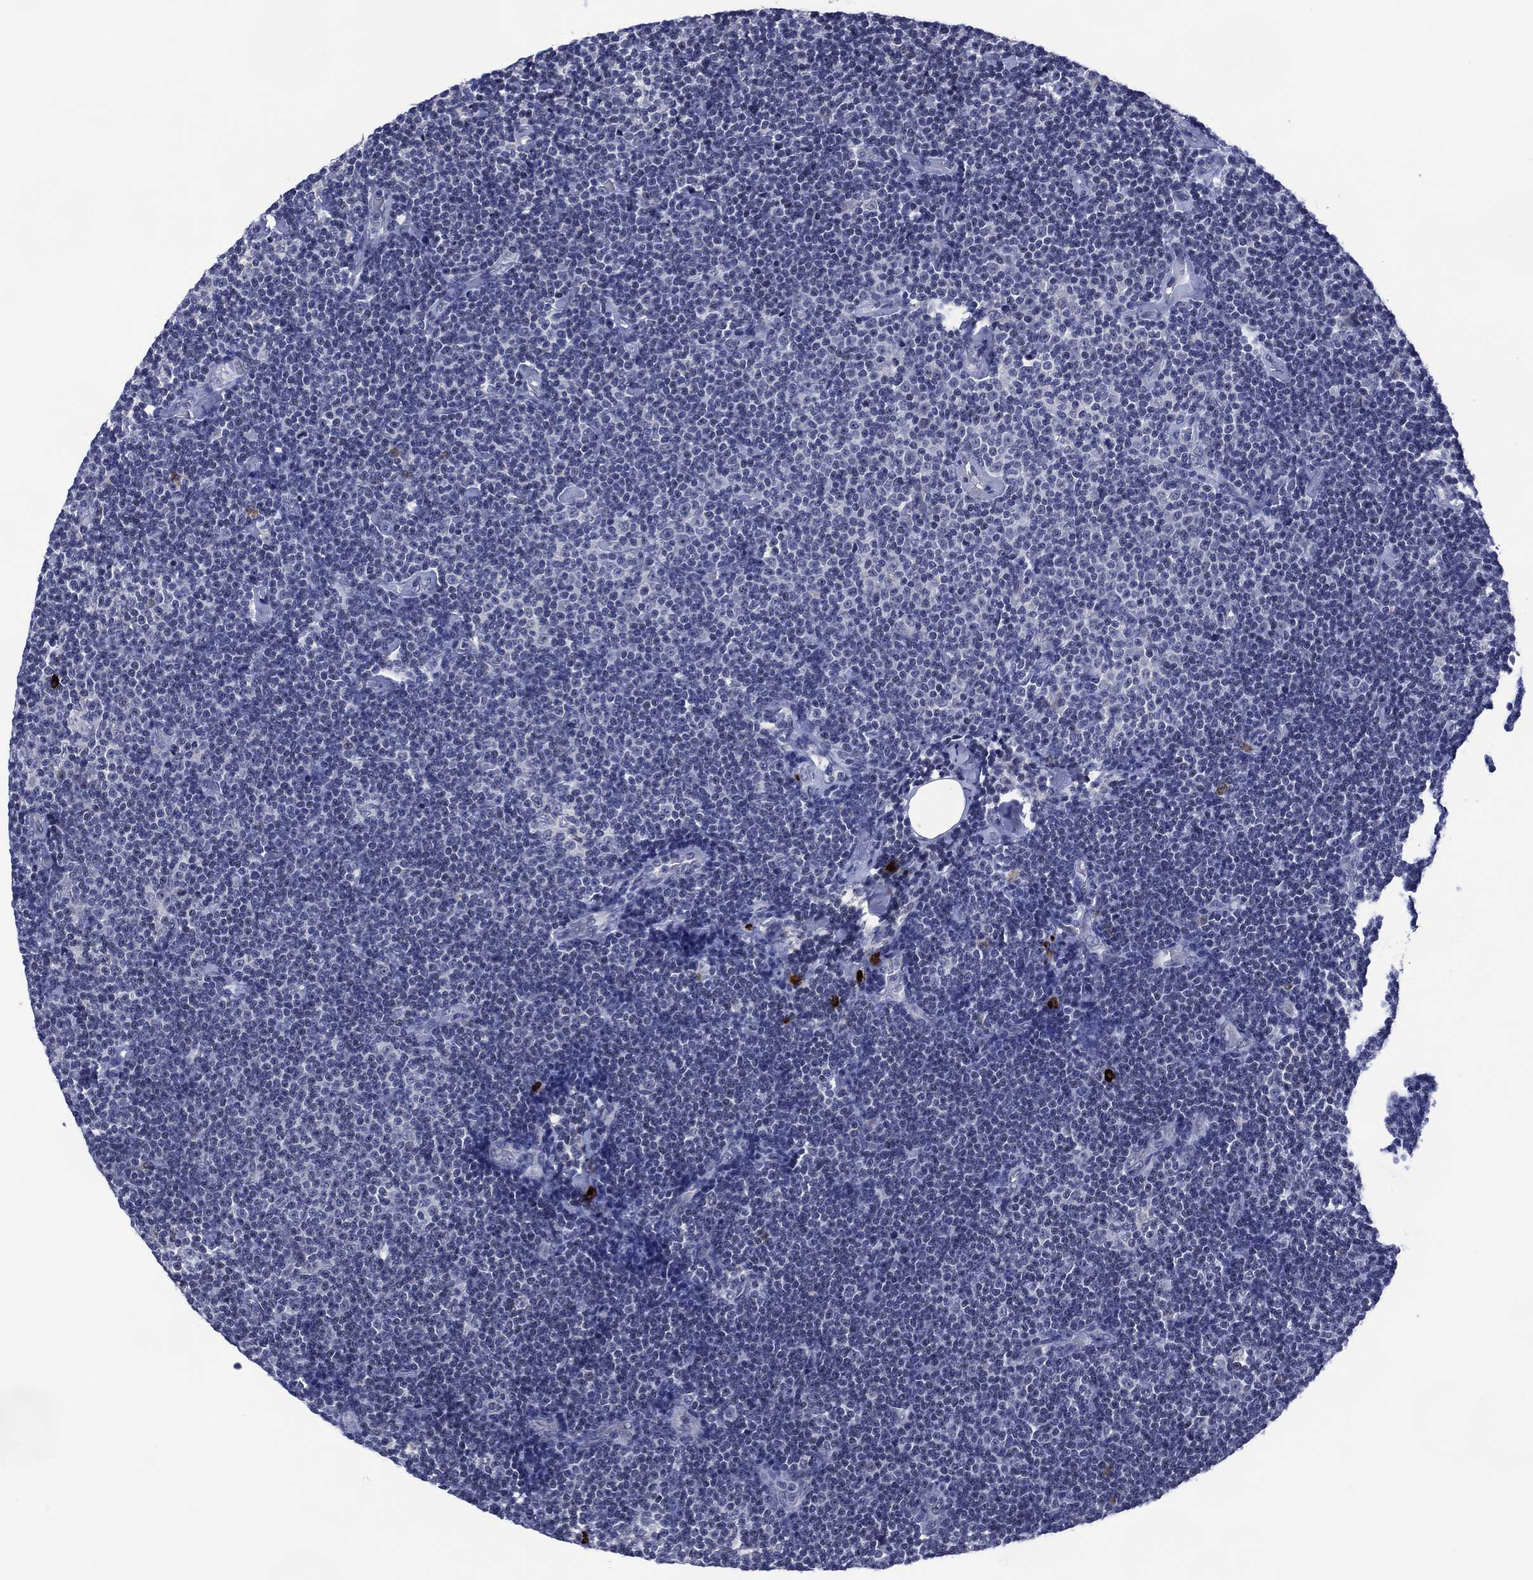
{"staining": {"intensity": "negative", "quantity": "none", "location": "none"}, "tissue": "lymphoma", "cell_type": "Tumor cells", "image_type": "cancer", "snomed": [{"axis": "morphology", "description": "Malignant lymphoma, non-Hodgkin's type, Low grade"}, {"axis": "topography", "description": "Lymph node"}], "caption": "Malignant lymphoma, non-Hodgkin's type (low-grade) was stained to show a protein in brown. There is no significant staining in tumor cells.", "gene": "USP26", "patient": {"sex": "male", "age": 81}}